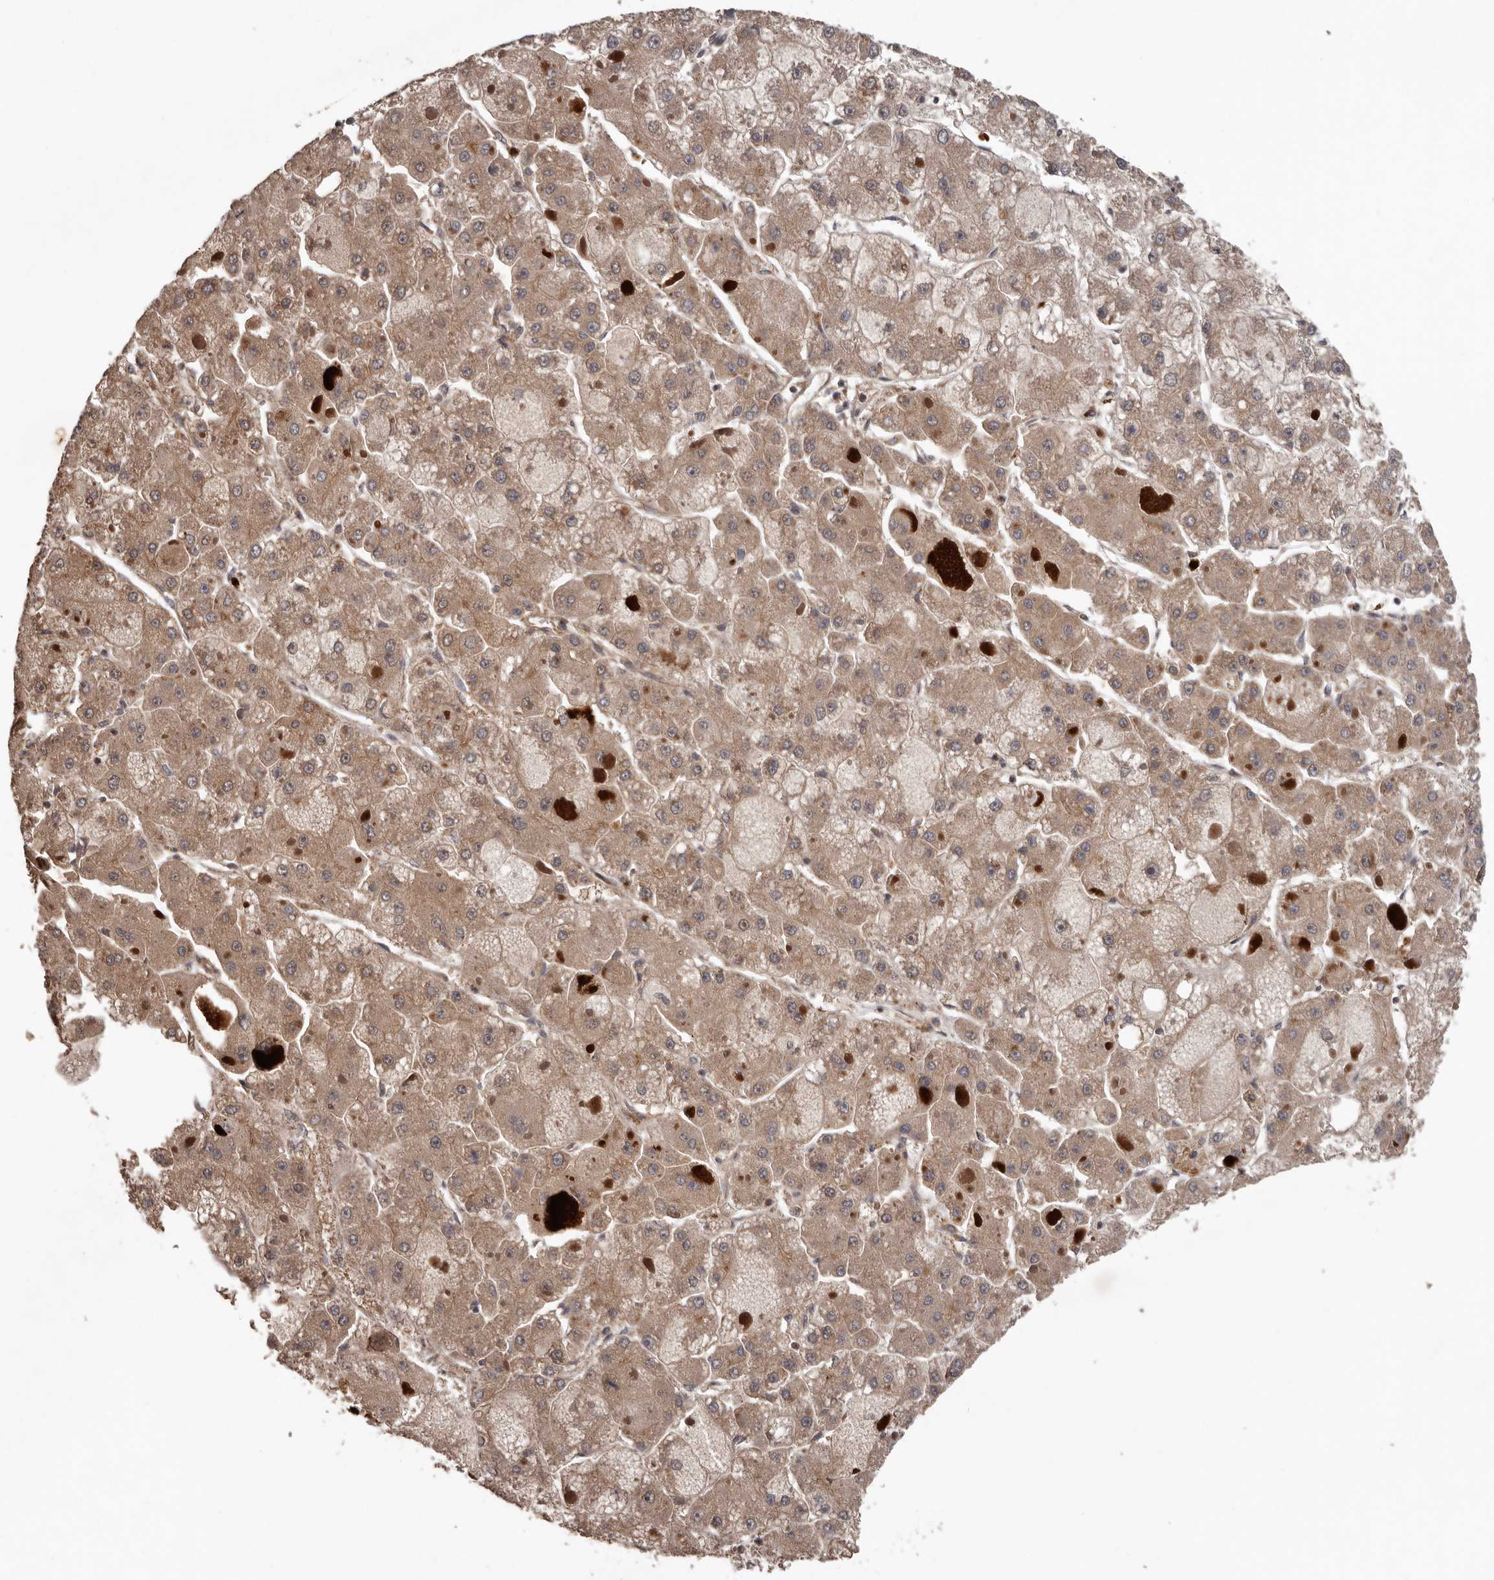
{"staining": {"intensity": "moderate", "quantity": ">75%", "location": "cytoplasmic/membranous"}, "tissue": "liver cancer", "cell_type": "Tumor cells", "image_type": "cancer", "snomed": [{"axis": "morphology", "description": "Carcinoma, Hepatocellular, NOS"}, {"axis": "topography", "description": "Liver"}], "caption": "Liver cancer stained with DAB immunohistochemistry (IHC) exhibits medium levels of moderate cytoplasmic/membranous positivity in approximately >75% of tumor cells.", "gene": "ARHGEF5", "patient": {"sex": "female", "age": 73}}